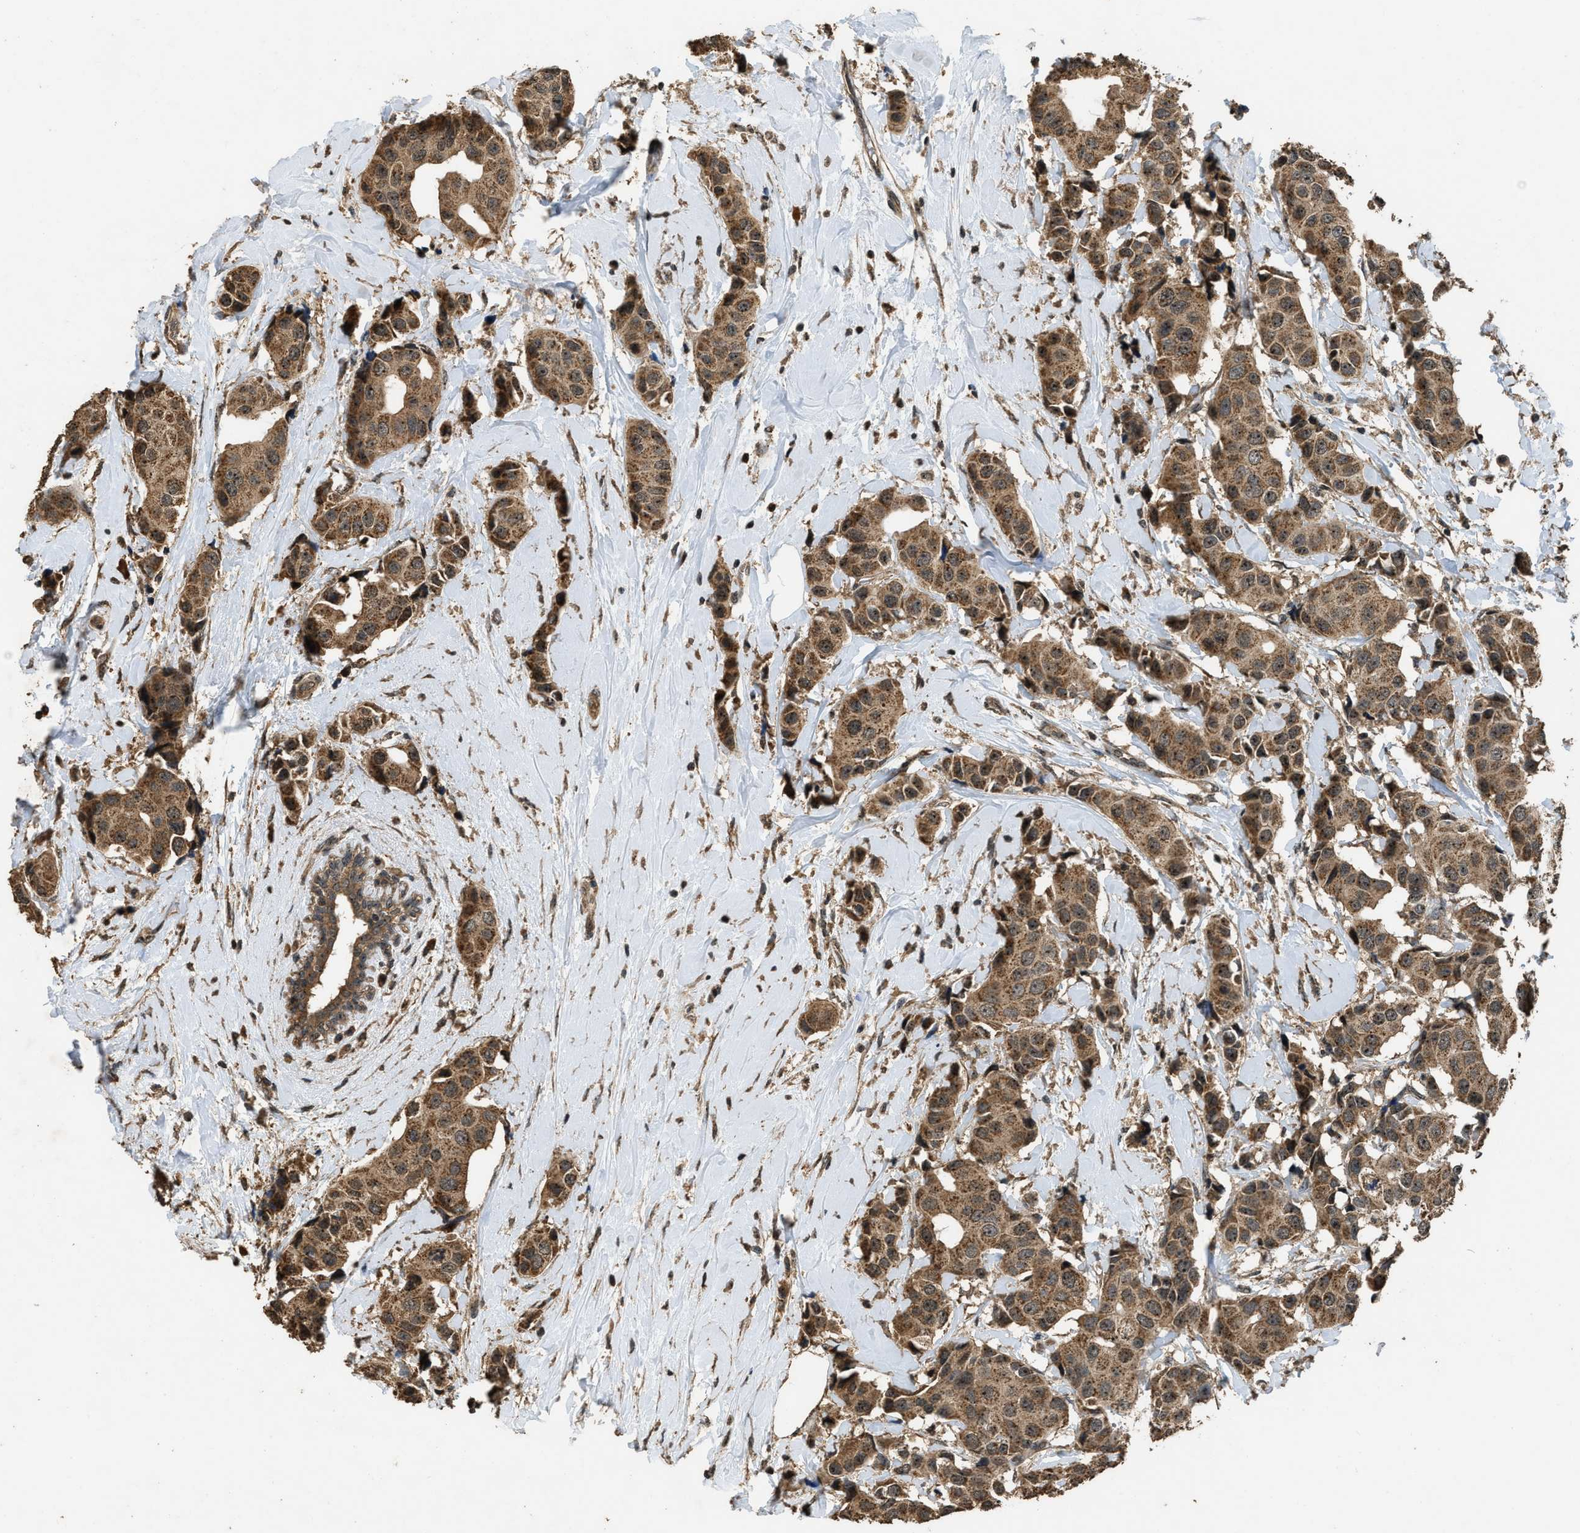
{"staining": {"intensity": "moderate", "quantity": ">75%", "location": "cytoplasmic/membranous,nuclear"}, "tissue": "breast cancer", "cell_type": "Tumor cells", "image_type": "cancer", "snomed": [{"axis": "morphology", "description": "Normal tissue, NOS"}, {"axis": "morphology", "description": "Duct carcinoma"}, {"axis": "topography", "description": "Breast"}], "caption": "A photomicrograph showing moderate cytoplasmic/membranous and nuclear positivity in about >75% of tumor cells in infiltrating ductal carcinoma (breast), as visualized by brown immunohistochemical staining.", "gene": "DENND6B", "patient": {"sex": "female", "age": 39}}